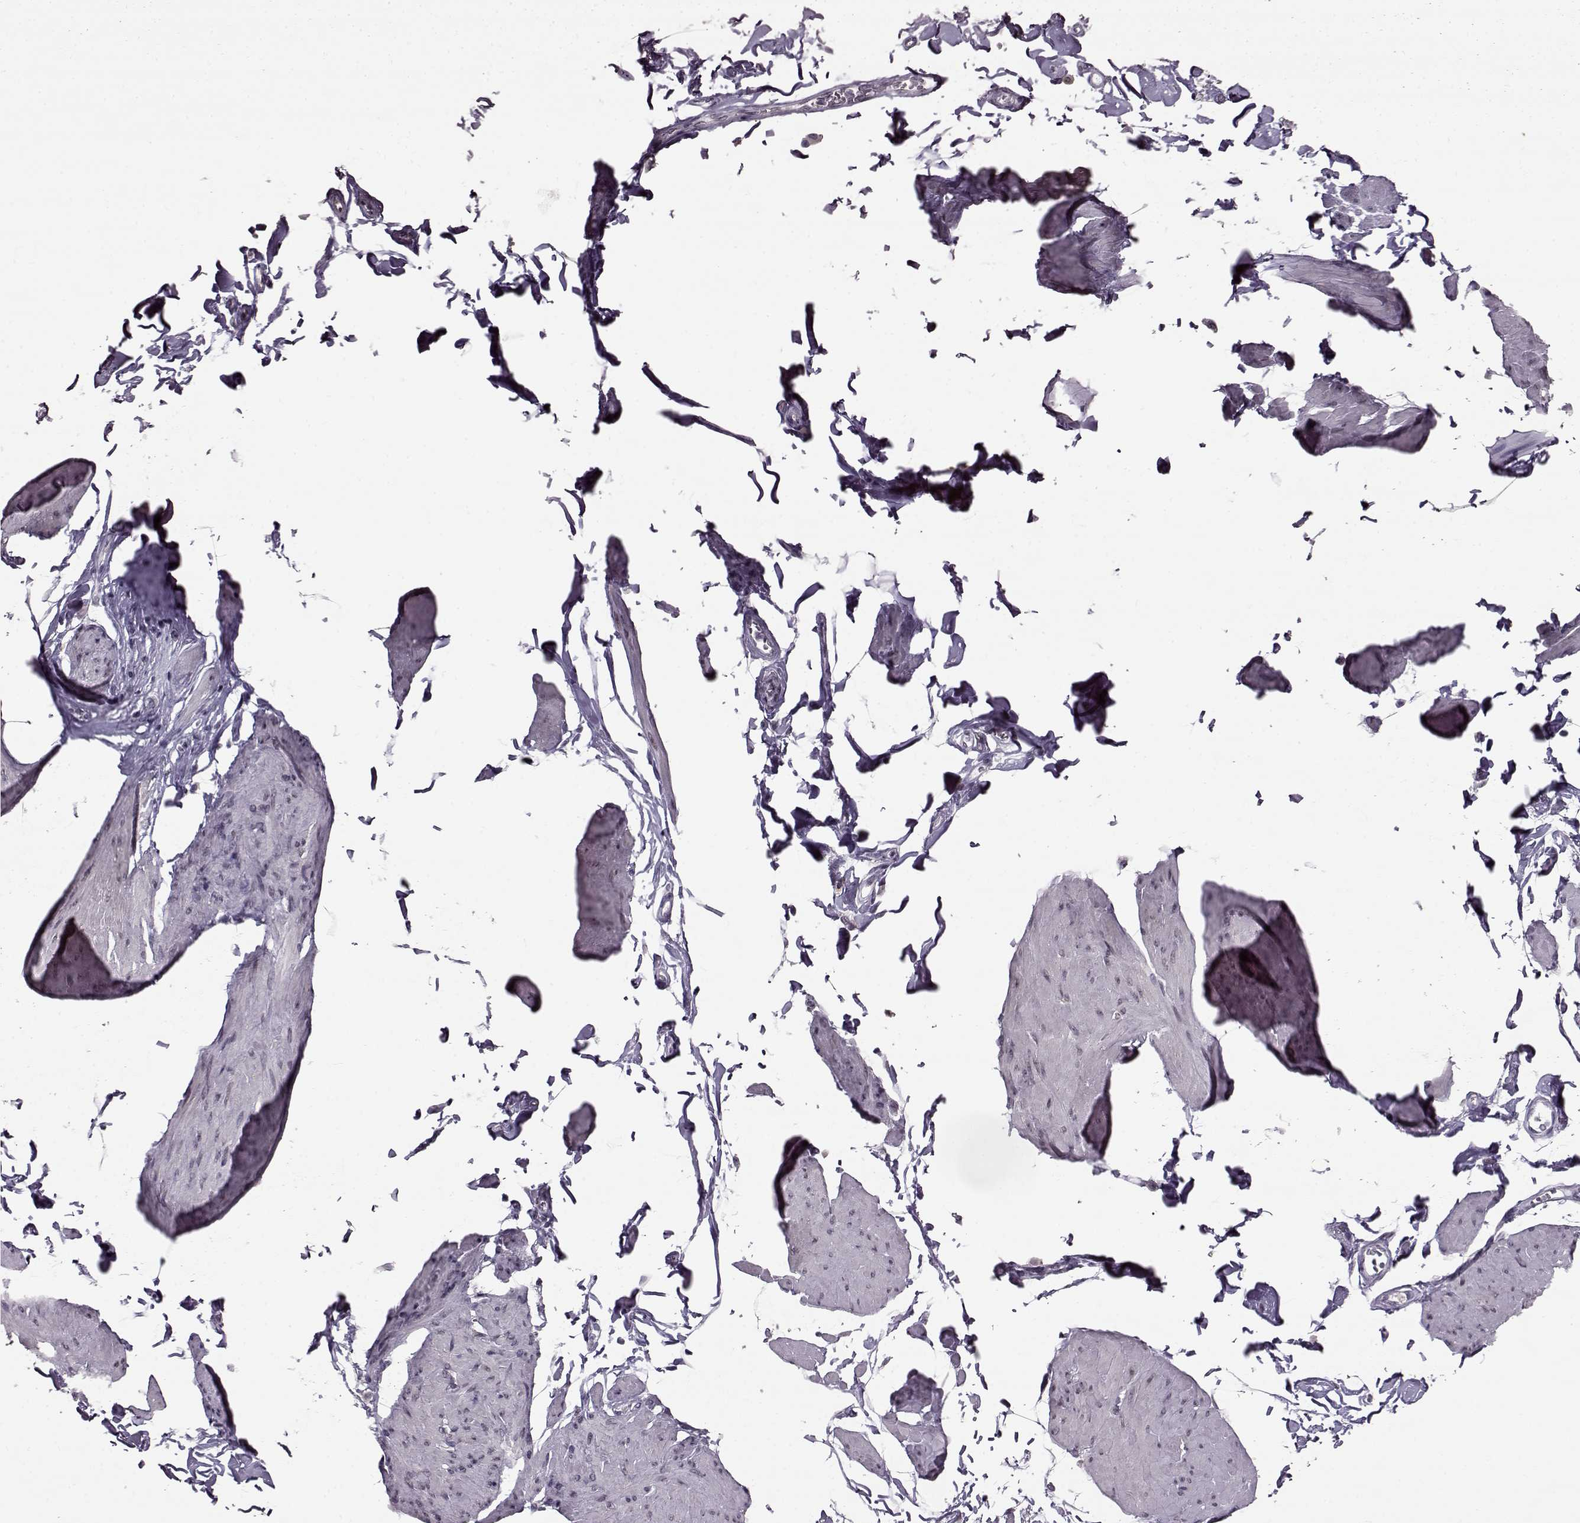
{"staining": {"intensity": "negative", "quantity": "none", "location": "none"}, "tissue": "smooth muscle", "cell_type": "Smooth muscle cells", "image_type": "normal", "snomed": [{"axis": "morphology", "description": "Normal tissue, NOS"}, {"axis": "topography", "description": "Adipose tissue"}, {"axis": "topography", "description": "Smooth muscle"}, {"axis": "topography", "description": "Peripheral nerve tissue"}], "caption": "Immunohistochemistry image of benign smooth muscle: smooth muscle stained with DAB (3,3'-diaminobenzidine) shows no significant protein expression in smooth muscle cells.", "gene": "STX1A", "patient": {"sex": "male", "age": 83}}